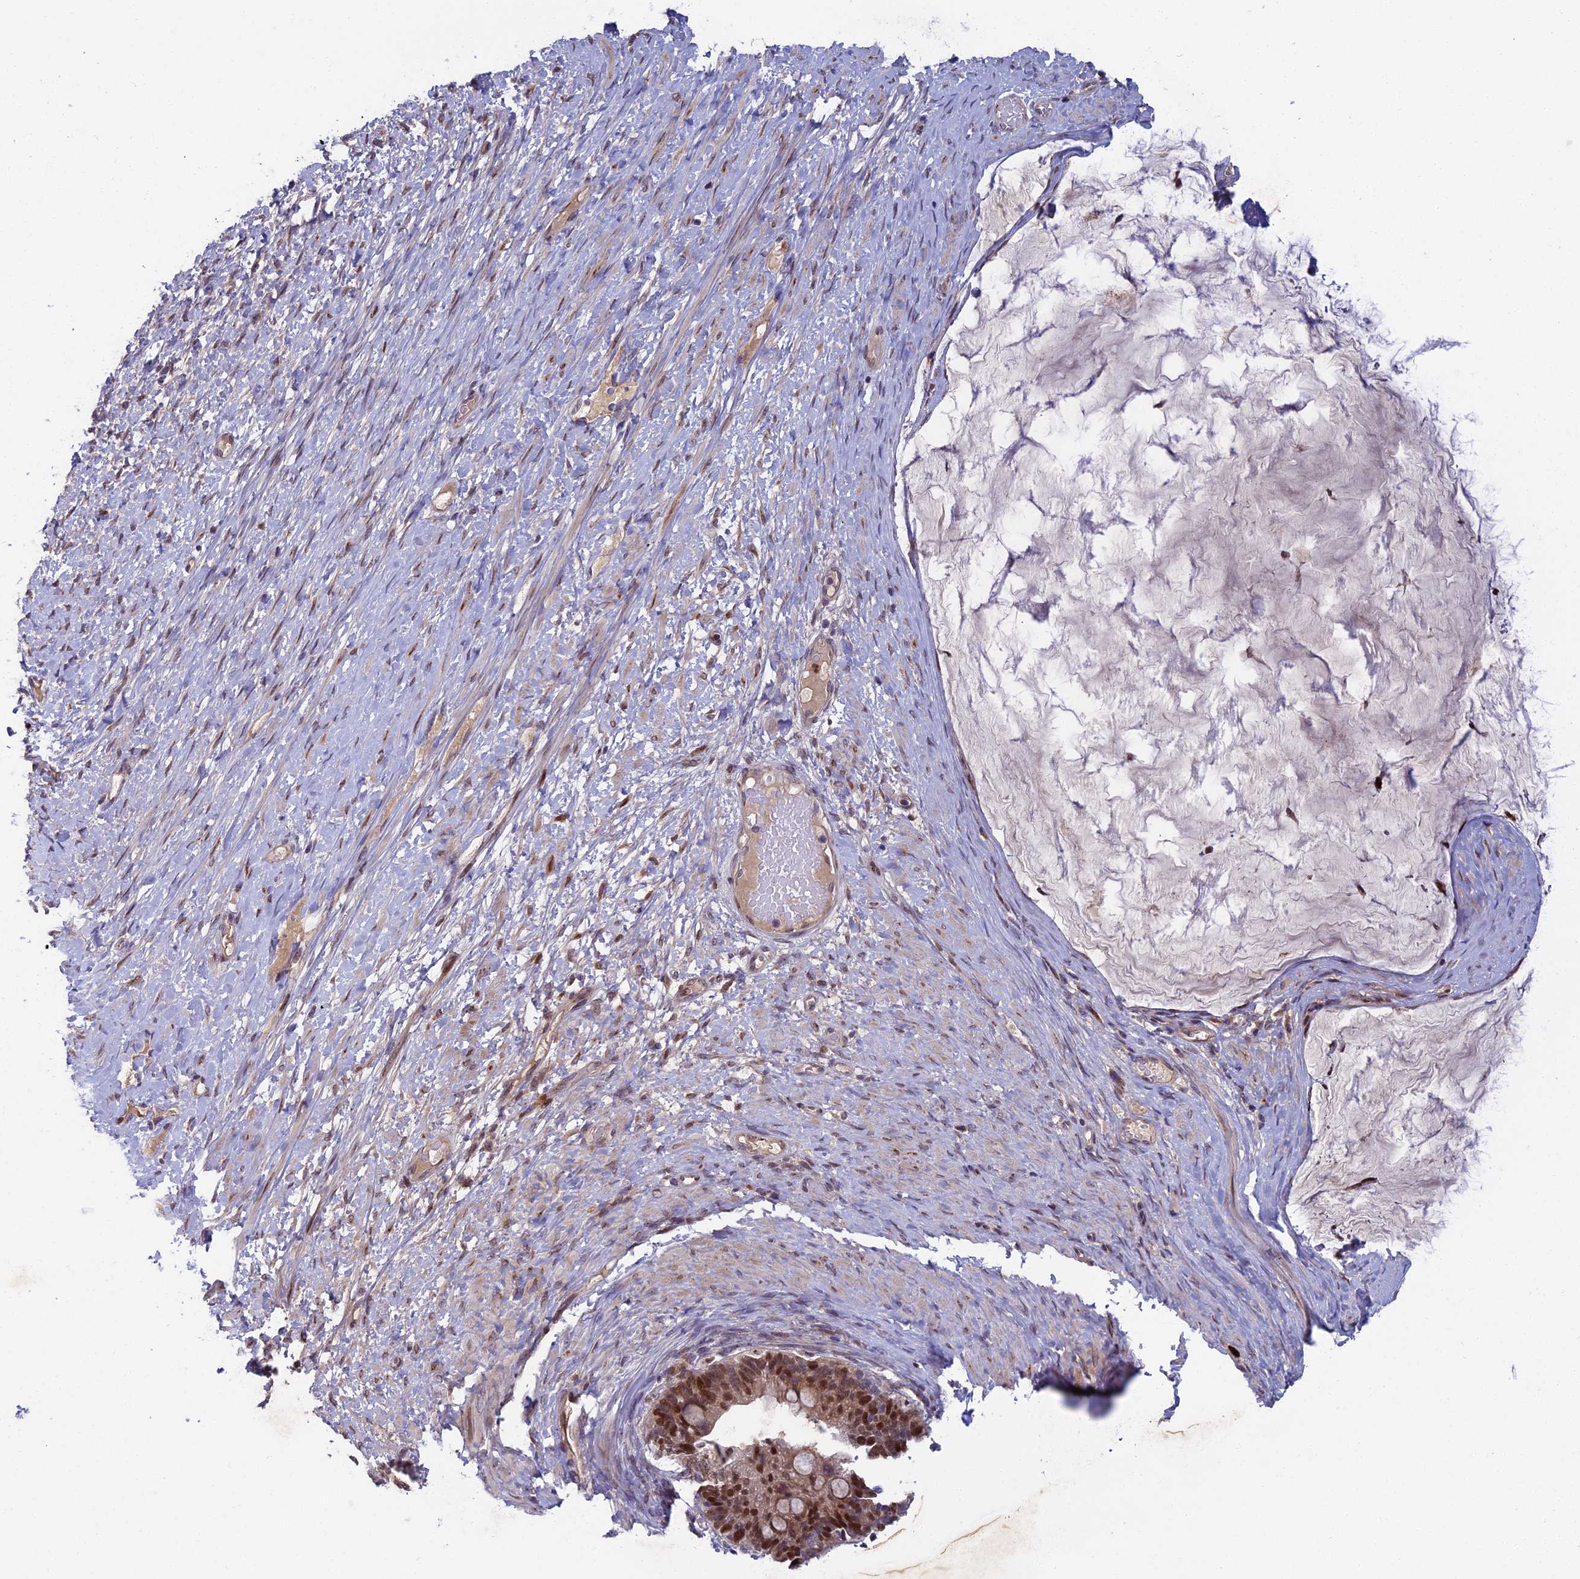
{"staining": {"intensity": "moderate", "quantity": ">75%", "location": "nuclear"}, "tissue": "ovarian cancer", "cell_type": "Tumor cells", "image_type": "cancer", "snomed": [{"axis": "morphology", "description": "Cystadenocarcinoma, mucinous, NOS"}, {"axis": "topography", "description": "Ovary"}], "caption": "Moderate nuclear positivity is seen in approximately >75% of tumor cells in mucinous cystadenocarcinoma (ovarian).", "gene": "LIG1", "patient": {"sex": "female", "age": 61}}